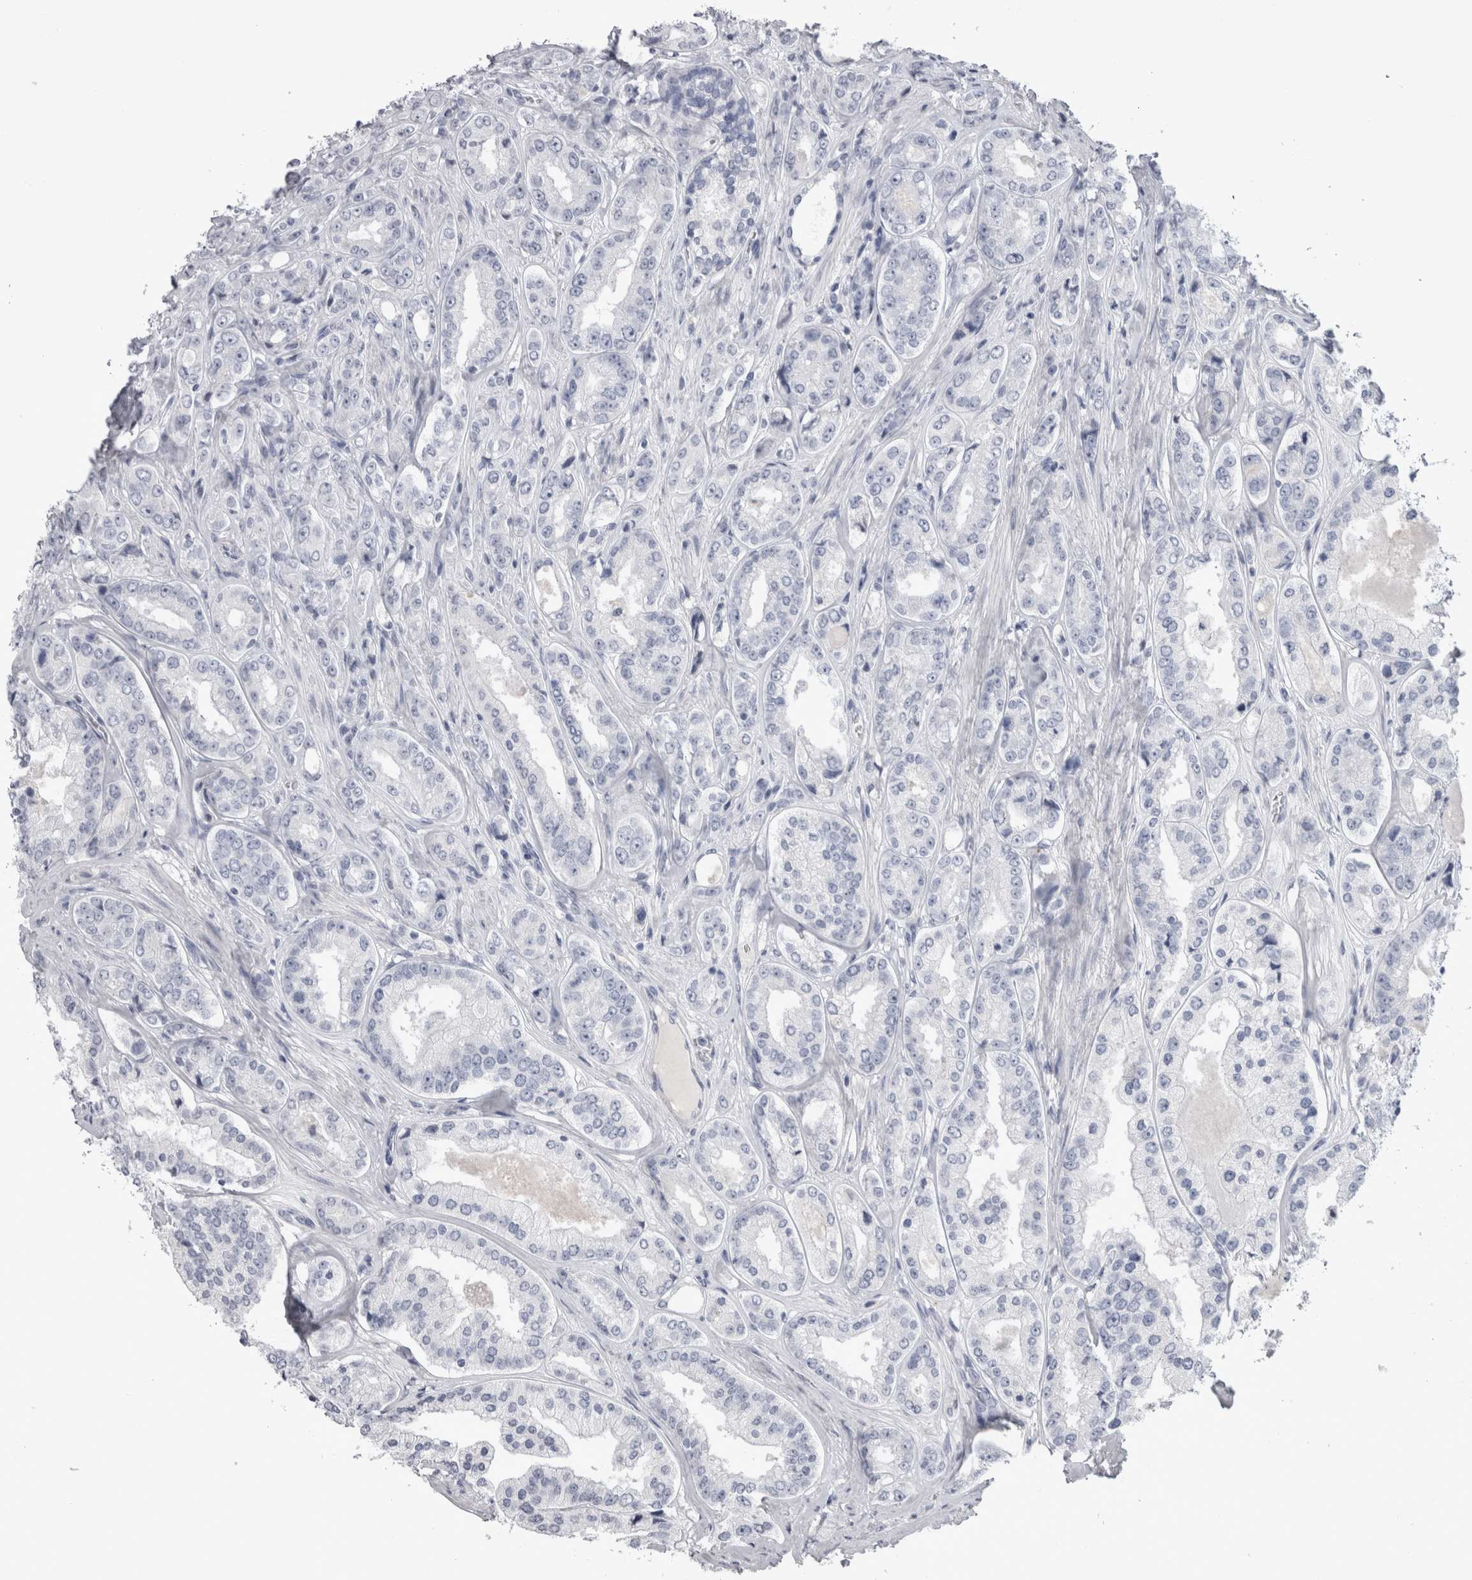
{"staining": {"intensity": "negative", "quantity": "none", "location": "none"}, "tissue": "prostate cancer", "cell_type": "Tumor cells", "image_type": "cancer", "snomed": [{"axis": "morphology", "description": "Adenocarcinoma, High grade"}, {"axis": "topography", "description": "Prostate"}], "caption": "DAB (3,3'-diaminobenzidine) immunohistochemical staining of human prostate cancer reveals no significant expression in tumor cells.", "gene": "ADAM2", "patient": {"sex": "male", "age": 61}}